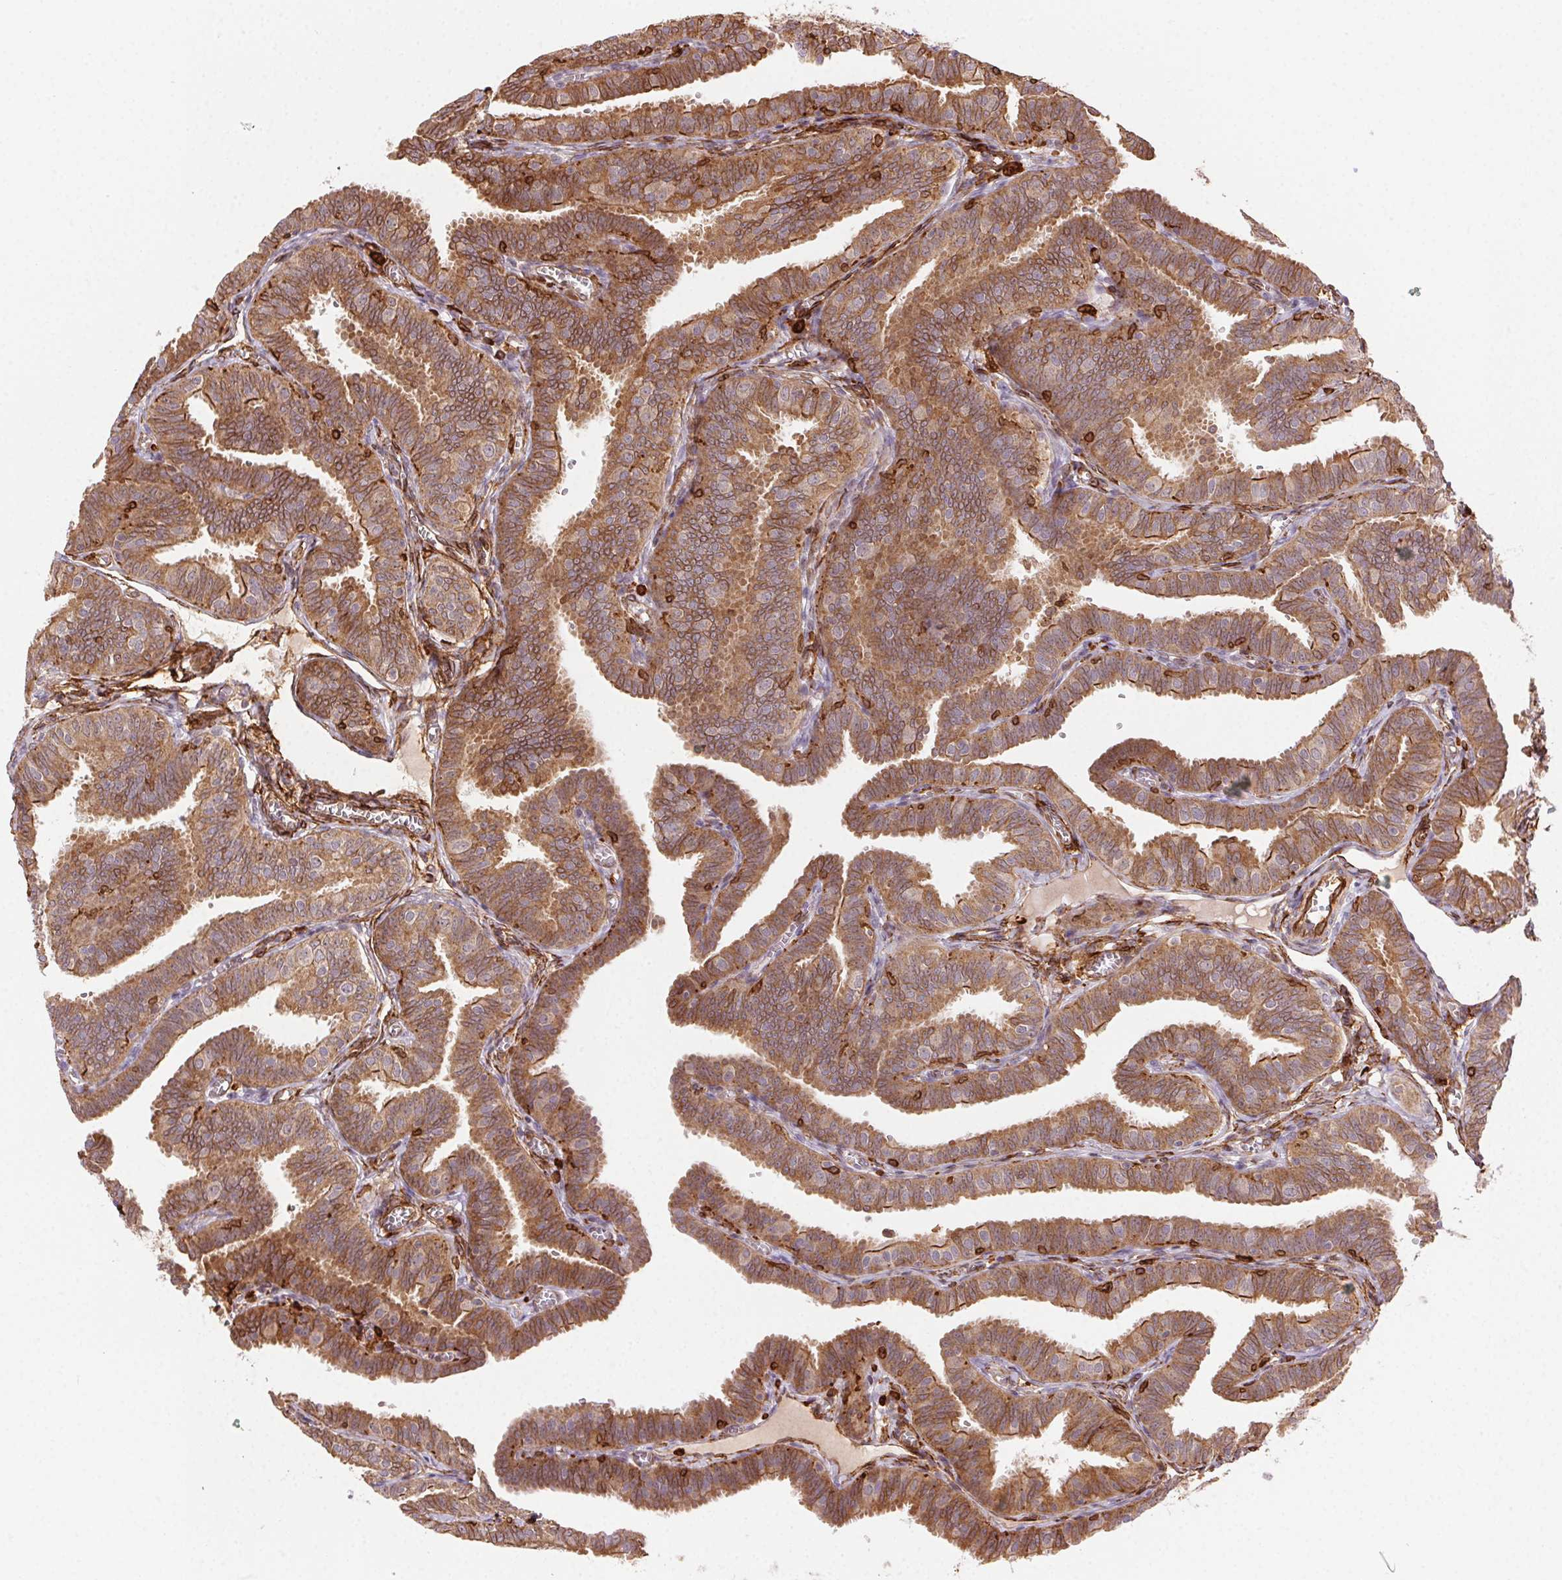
{"staining": {"intensity": "moderate", "quantity": ">75%", "location": "cytoplasmic/membranous"}, "tissue": "fallopian tube", "cell_type": "Glandular cells", "image_type": "normal", "snomed": [{"axis": "morphology", "description": "Normal tissue, NOS"}, {"axis": "topography", "description": "Fallopian tube"}], "caption": "High-power microscopy captured an IHC histopathology image of unremarkable fallopian tube, revealing moderate cytoplasmic/membranous positivity in approximately >75% of glandular cells. The staining is performed using DAB (3,3'-diaminobenzidine) brown chromogen to label protein expression. The nuclei are counter-stained blue using hematoxylin.", "gene": "RNASET2", "patient": {"sex": "female", "age": 25}}